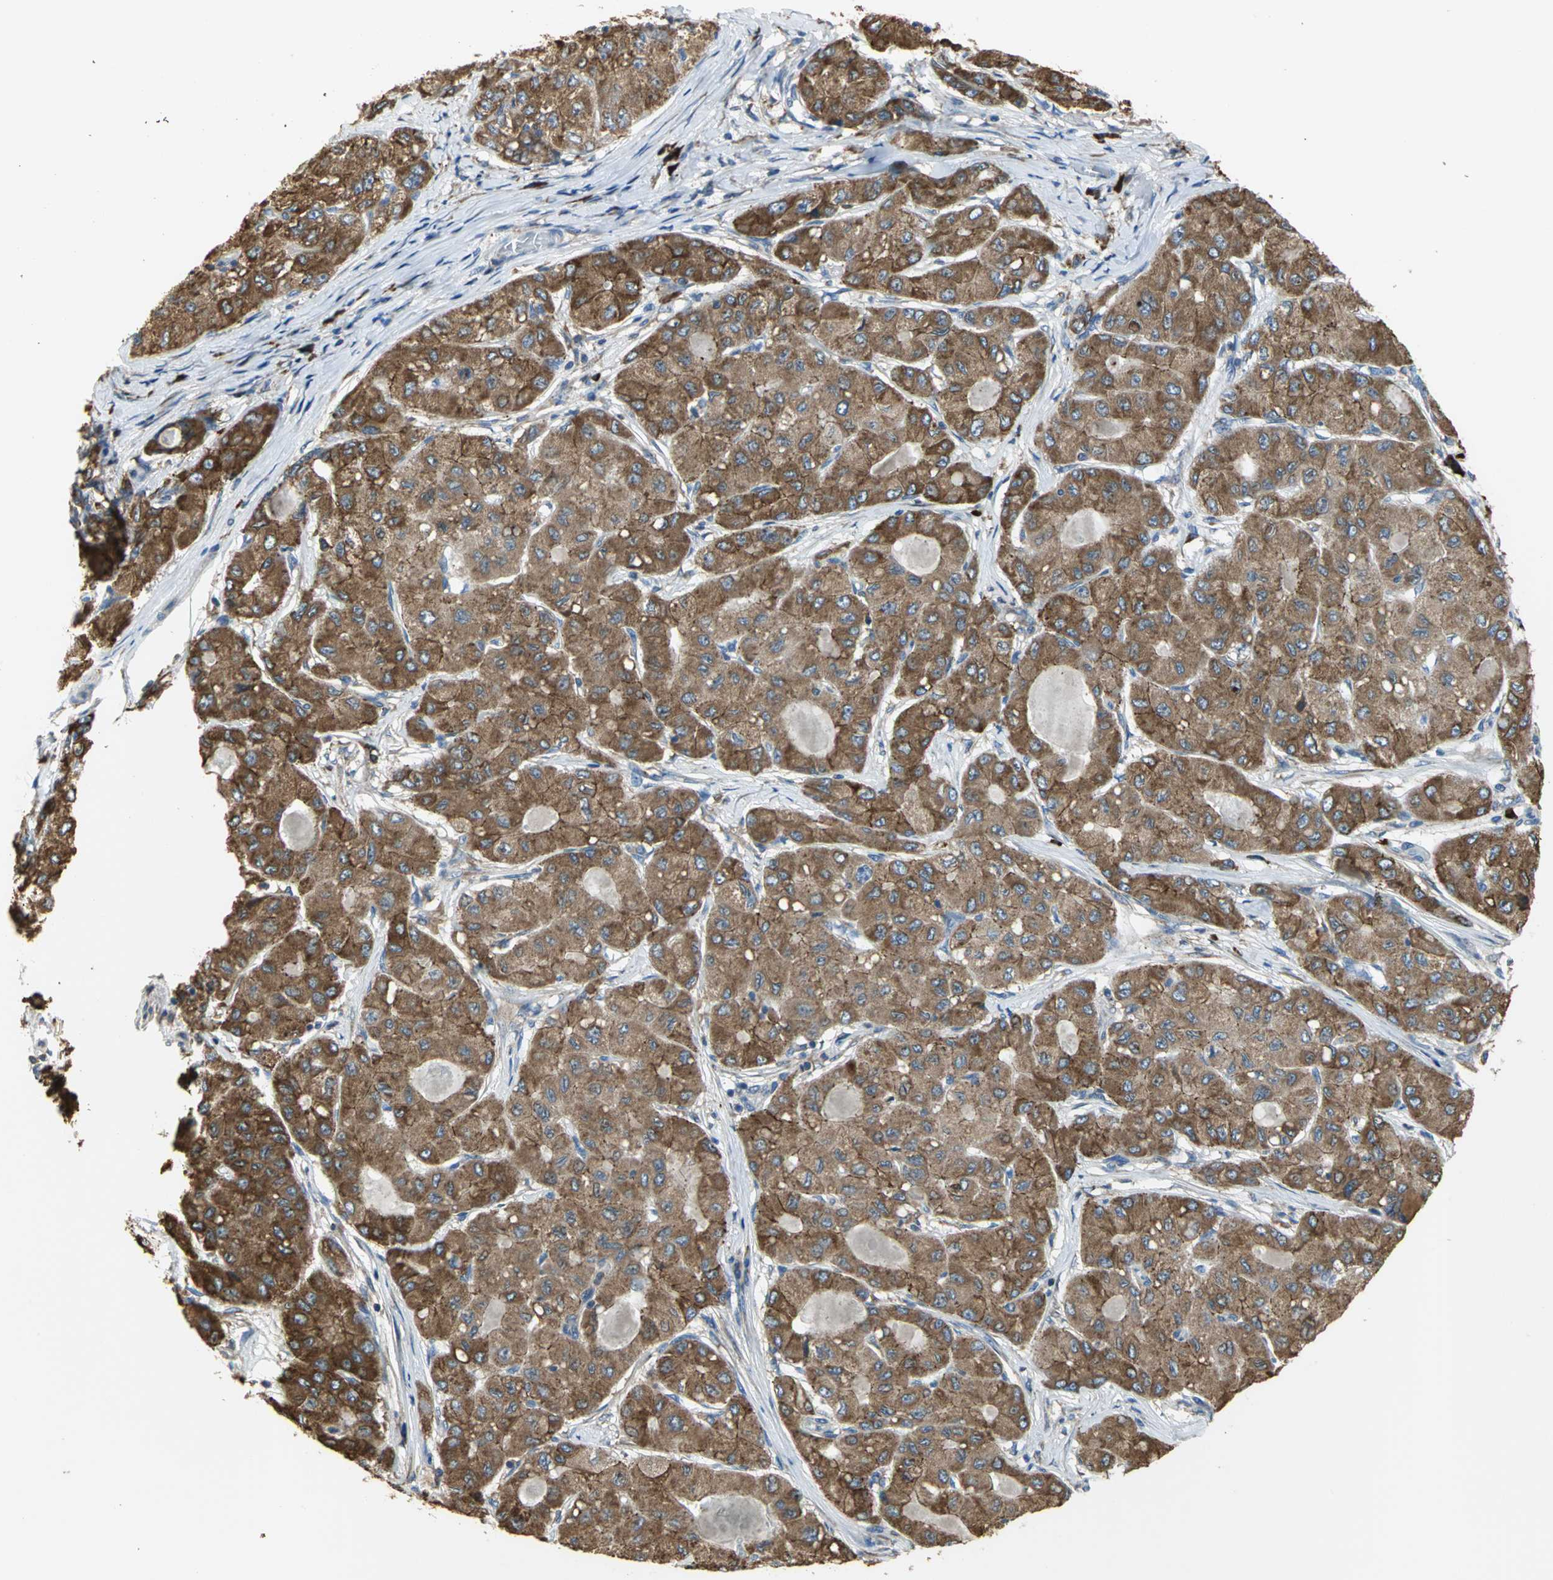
{"staining": {"intensity": "strong", "quantity": ">75%", "location": "cytoplasmic/membranous"}, "tissue": "liver cancer", "cell_type": "Tumor cells", "image_type": "cancer", "snomed": [{"axis": "morphology", "description": "Carcinoma, Hepatocellular, NOS"}, {"axis": "topography", "description": "Liver"}], "caption": "The immunohistochemical stain highlights strong cytoplasmic/membranous expression in tumor cells of hepatocellular carcinoma (liver) tissue. The staining was performed using DAB (3,3'-diaminobenzidine) to visualize the protein expression in brown, while the nuclei were stained in blue with hematoxylin (Magnification: 20x).", "gene": "SDF2L1", "patient": {"sex": "male", "age": 80}}